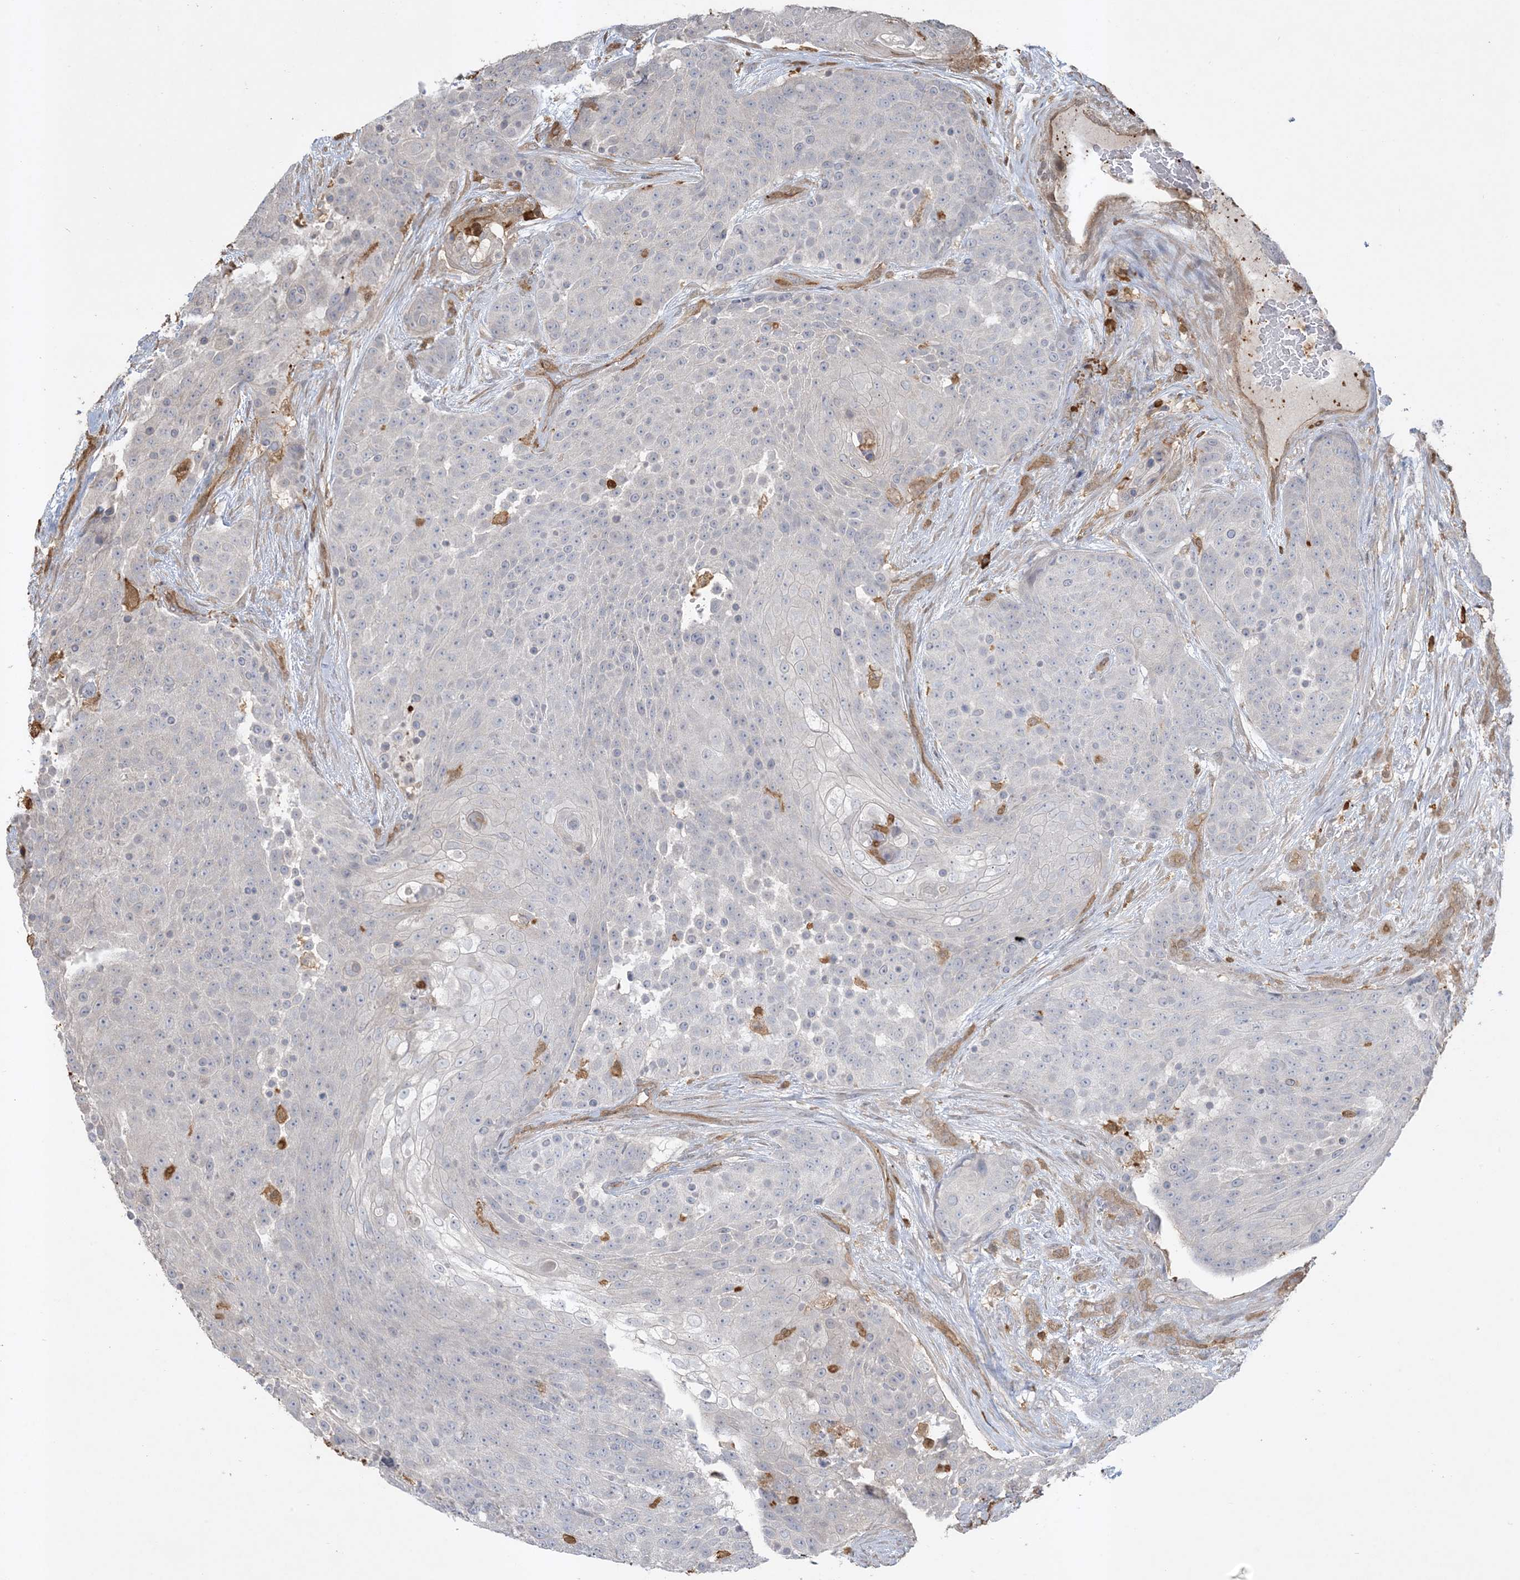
{"staining": {"intensity": "negative", "quantity": "none", "location": "none"}, "tissue": "urothelial cancer", "cell_type": "Tumor cells", "image_type": "cancer", "snomed": [{"axis": "morphology", "description": "Urothelial carcinoma, High grade"}, {"axis": "topography", "description": "Urinary bladder"}], "caption": "Tumor cells are negative for protein expression in human urothelial carcinoma (high-grade). (DAB immunohistochemistry (IHC), high magnification).", "gene": "TMSB4X", "patient": {"sex": "female", "age": 63}}